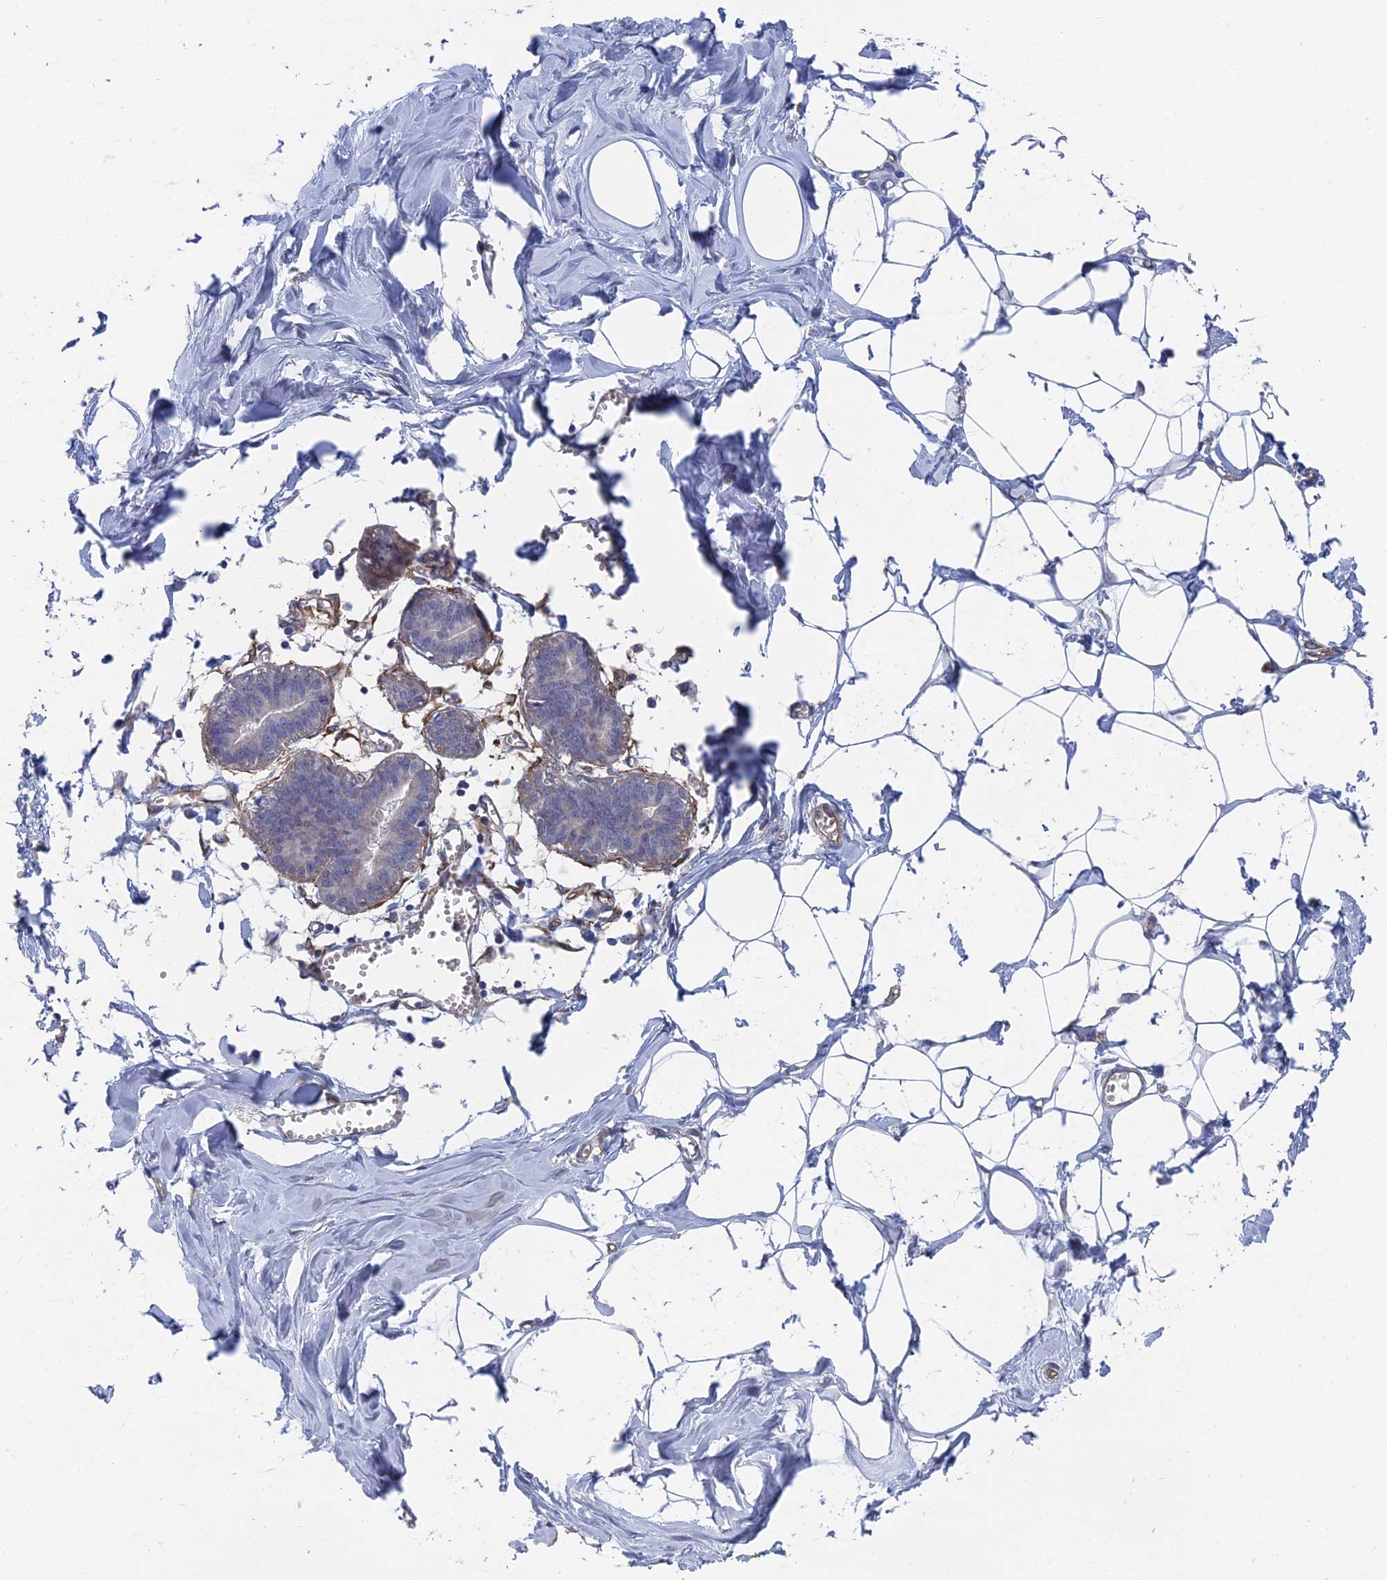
{"staining": {"intensity": "negative", "quantity": "none", "location": "none"}, "tissue": "breast", "cell_type": "Adipocytes", "image_type": "normal", "snomed": [{"axis": "morphology", "description": "Normal tissue, NOS"}, {"axis": "topography", "description": "Breast"}], "caption": "A high-resolution image shows IHC staining of benign breast, which exhibits no significant staining in adipocytes.", "gene": "ARAP3", "patient": {"sex": "female", "age": 27}}